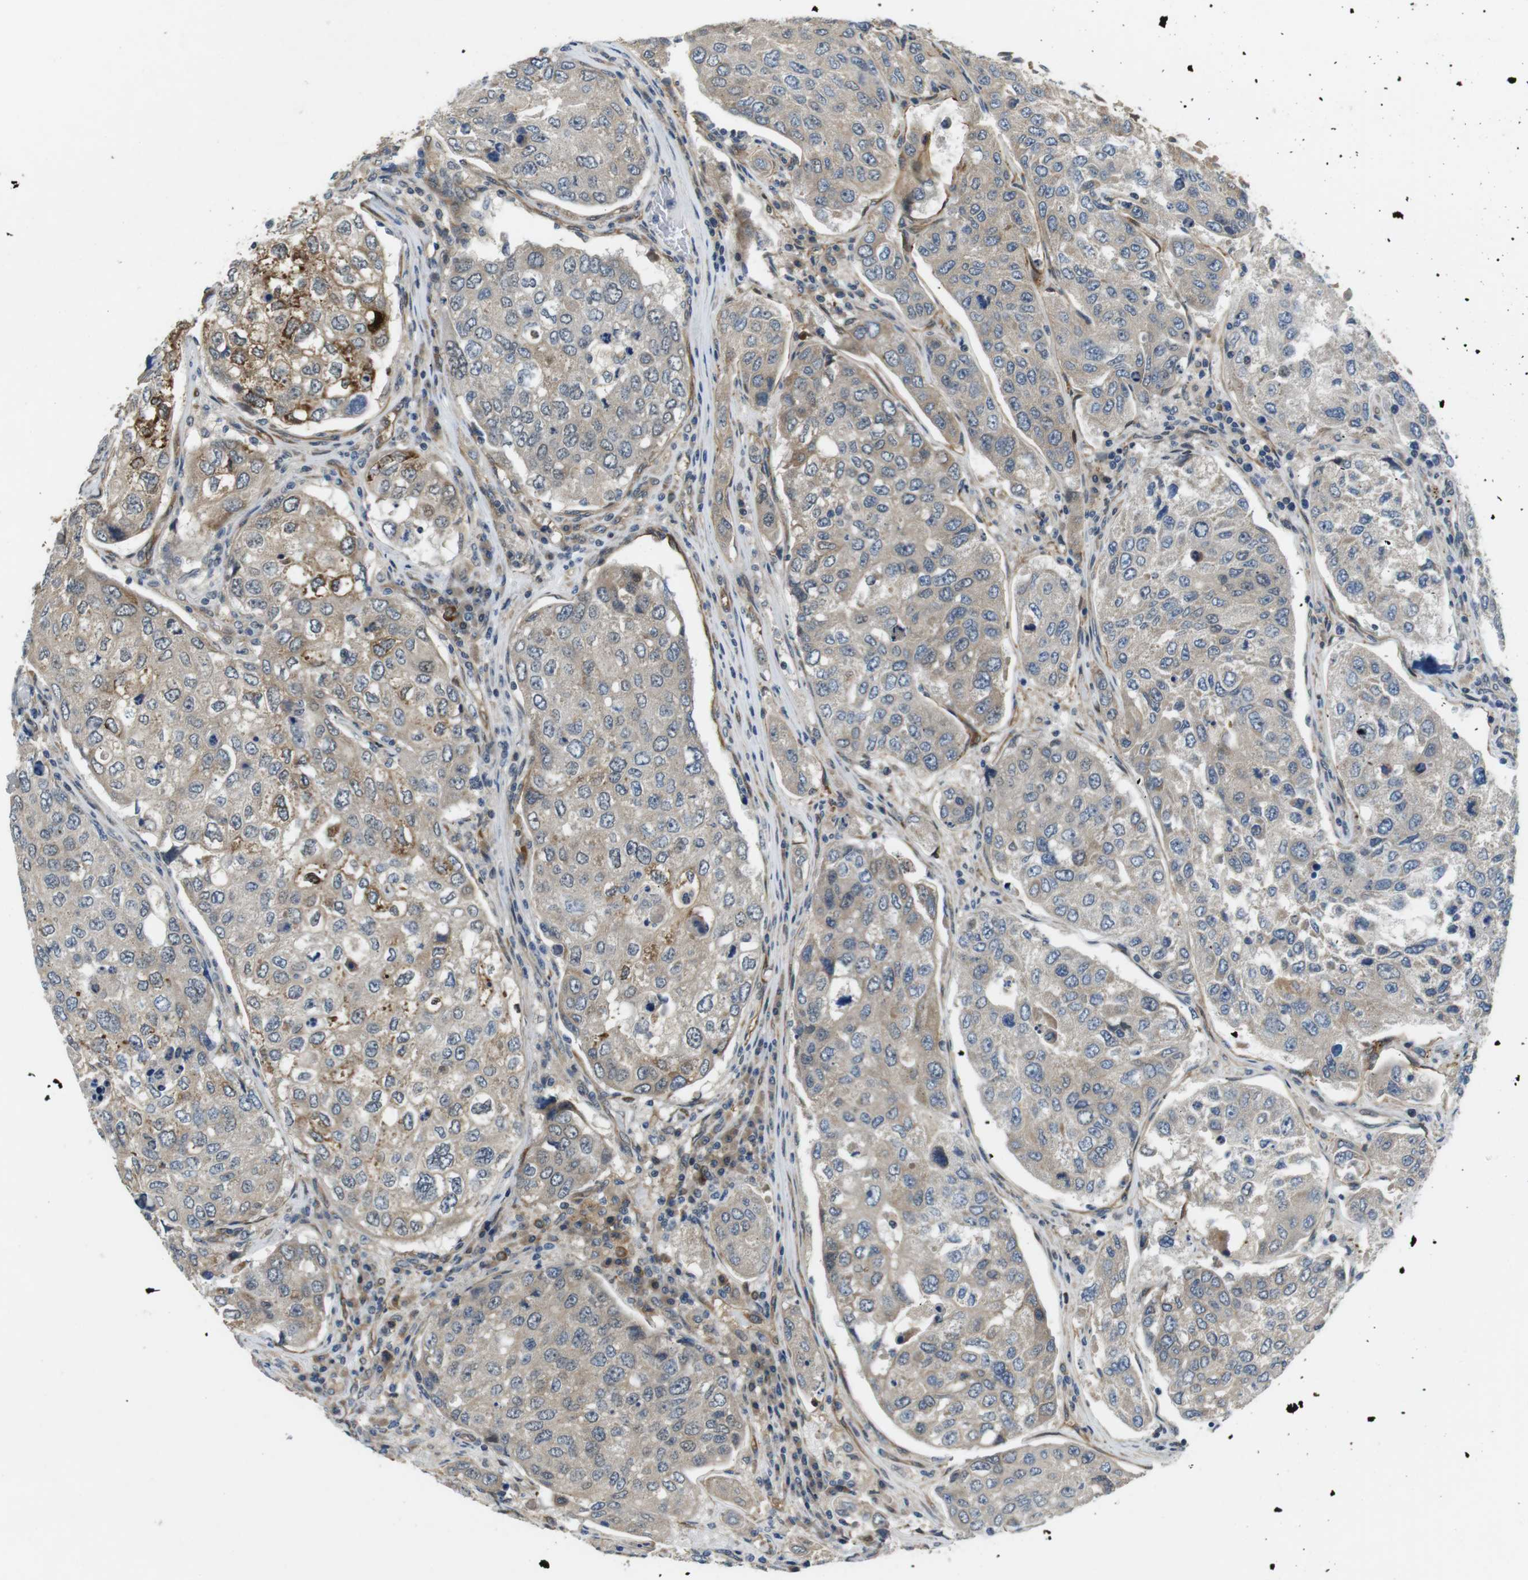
{"staining": {"intensity": "moderate", "quantity": "<25%", "location": "cytoplasmic/membranous"}, "tissue": "urothelial cancer", "cell_type": "Tumor cells", "image_type": "cancer", "snomed": [{"axis": "morphology", "description": "Urothelial carcinoma, High grade"}, {"axis": "topography", "description": "Lymph node"}, {"axis": "topography", "description": "Urinary bladder"}], "caption": "This is a photomicrograph of IHC staining of urothelial cancer, which shows moderate staining in the cytoplasmic/membranous of tumor cells.", "gene": "PALD1", "patient": {"sex": "male", "age": 51}}